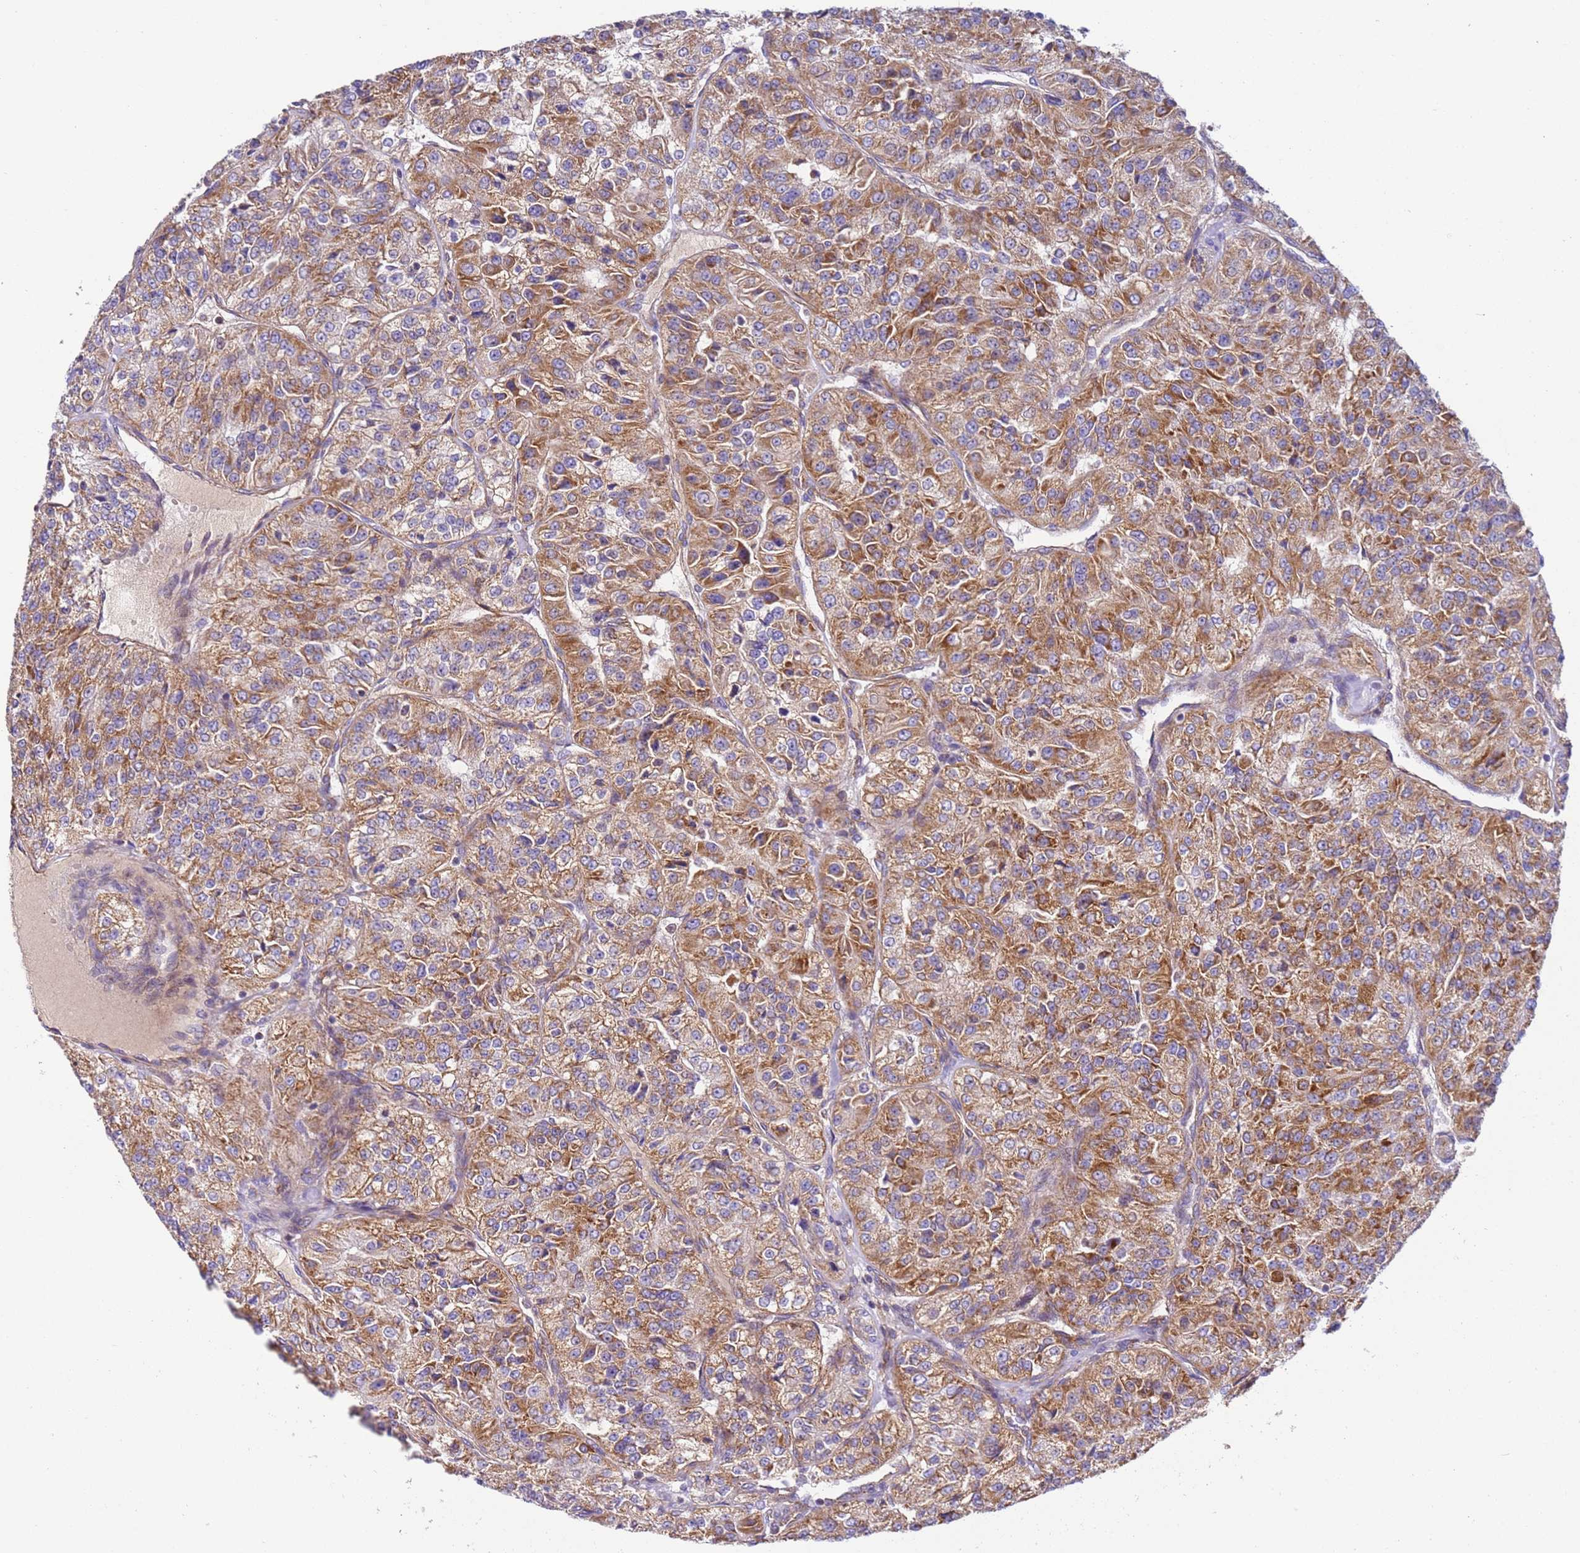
{"staining": {"intensity": "moderate", "quantity": ">75%", "location": "cytoplasmic/membranous"}, "tissue": "renal cancer", "cell_type": "Tumor cells", "image_type": "cancer", "snomed": [{"axis": "morphology", "description": "Adenocarcinoma, NOS"}, {"axis": "topography", "description": "Kidney"}], "caption": "Protein analysis of adenocarcinoma (renal) tissue displays moderate cytoplasmic/membranous staining in approximately >75% of tumor cells.", "gene": "MRPL20", "patient": {"sex": "female", "age": 63}}